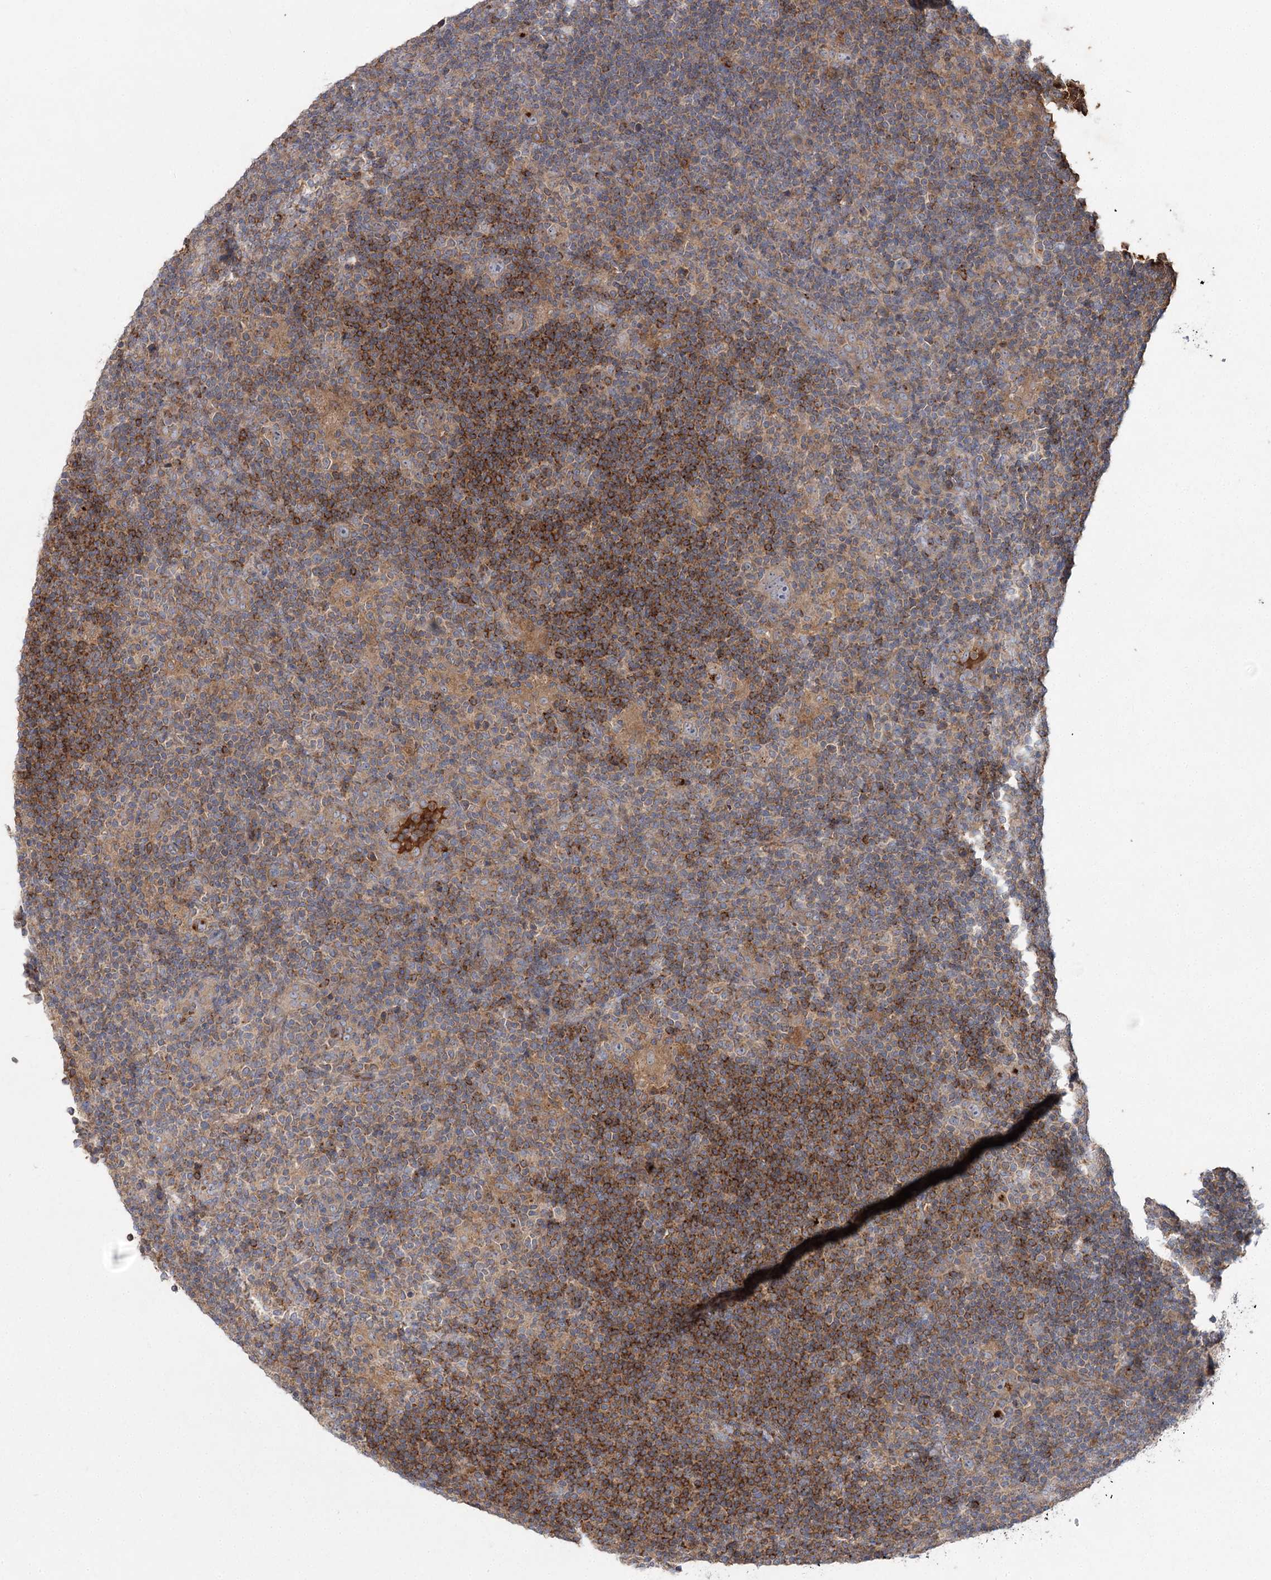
{"staining": {"intensity": "moderate", "quantity": ">75%", "location": "cytoplasmic/membranous"}, "tissue": "lymphoma", "cell_type": "Tumor cells", "image_type": "cancer", "snomed": [{"axis": "morphology", "description": "Hodgkin's disease, NOS"}, {"axis": "topography", "description": "Lymph node"}], "caption": "Immunohistochemistry (IHC) histopathology image of neoplastic tissue: human Hodgkin's disease stained using immunohistochemistry shows medium levels of moderate protein expression localized specifically in the cytoplasmic/membranous of tumor cells, appearing as a cytoplasmic/membranous brown color.", "gene": "KIAA0825", "patient": {"sex": "female", "age": 57}}